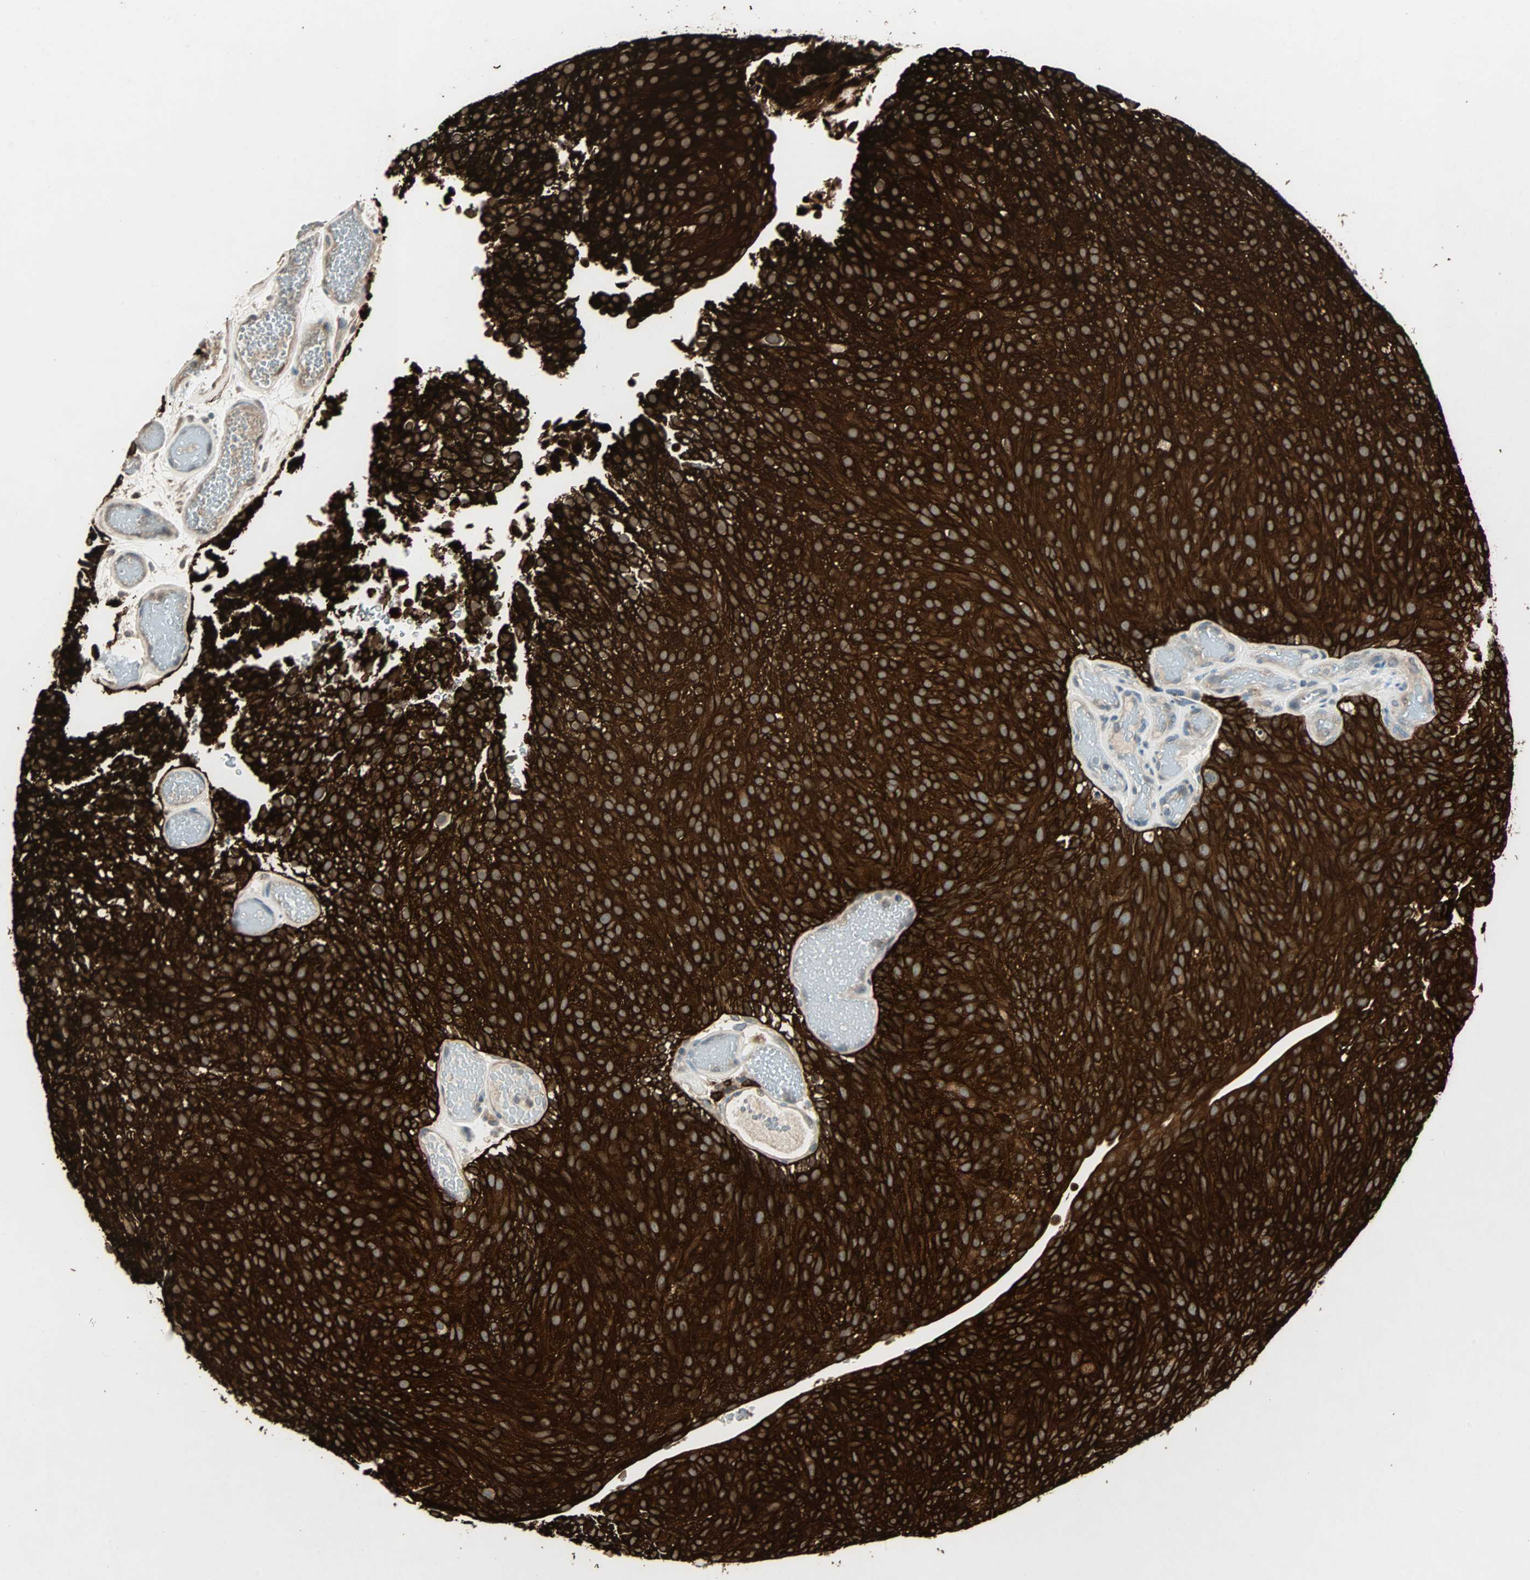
{"staining": {"intensity": "strong", "quantity": ">75%", "location": "cytoplasmic/membranous"}, "tissue": "urothelial cancer", "cell_type": "Tumor cells", "image_type": "cancer", "snomed": [{"axis": "morphology", "description": "Urothelial carcinoma, Low grade"}, {"axis": "topography", "description": "Urinary bladder"}], "caption": "Urothelial cancer stained with immunohistochemistry (IHC) demonstrates strong cytoplasmic/membranous expression in about >75% of tumor cells. (Brightfield microscopy of DAB IHC at high magnification).", "gene": "CMC2", "patient": {"sex": "male", "age": 78}}